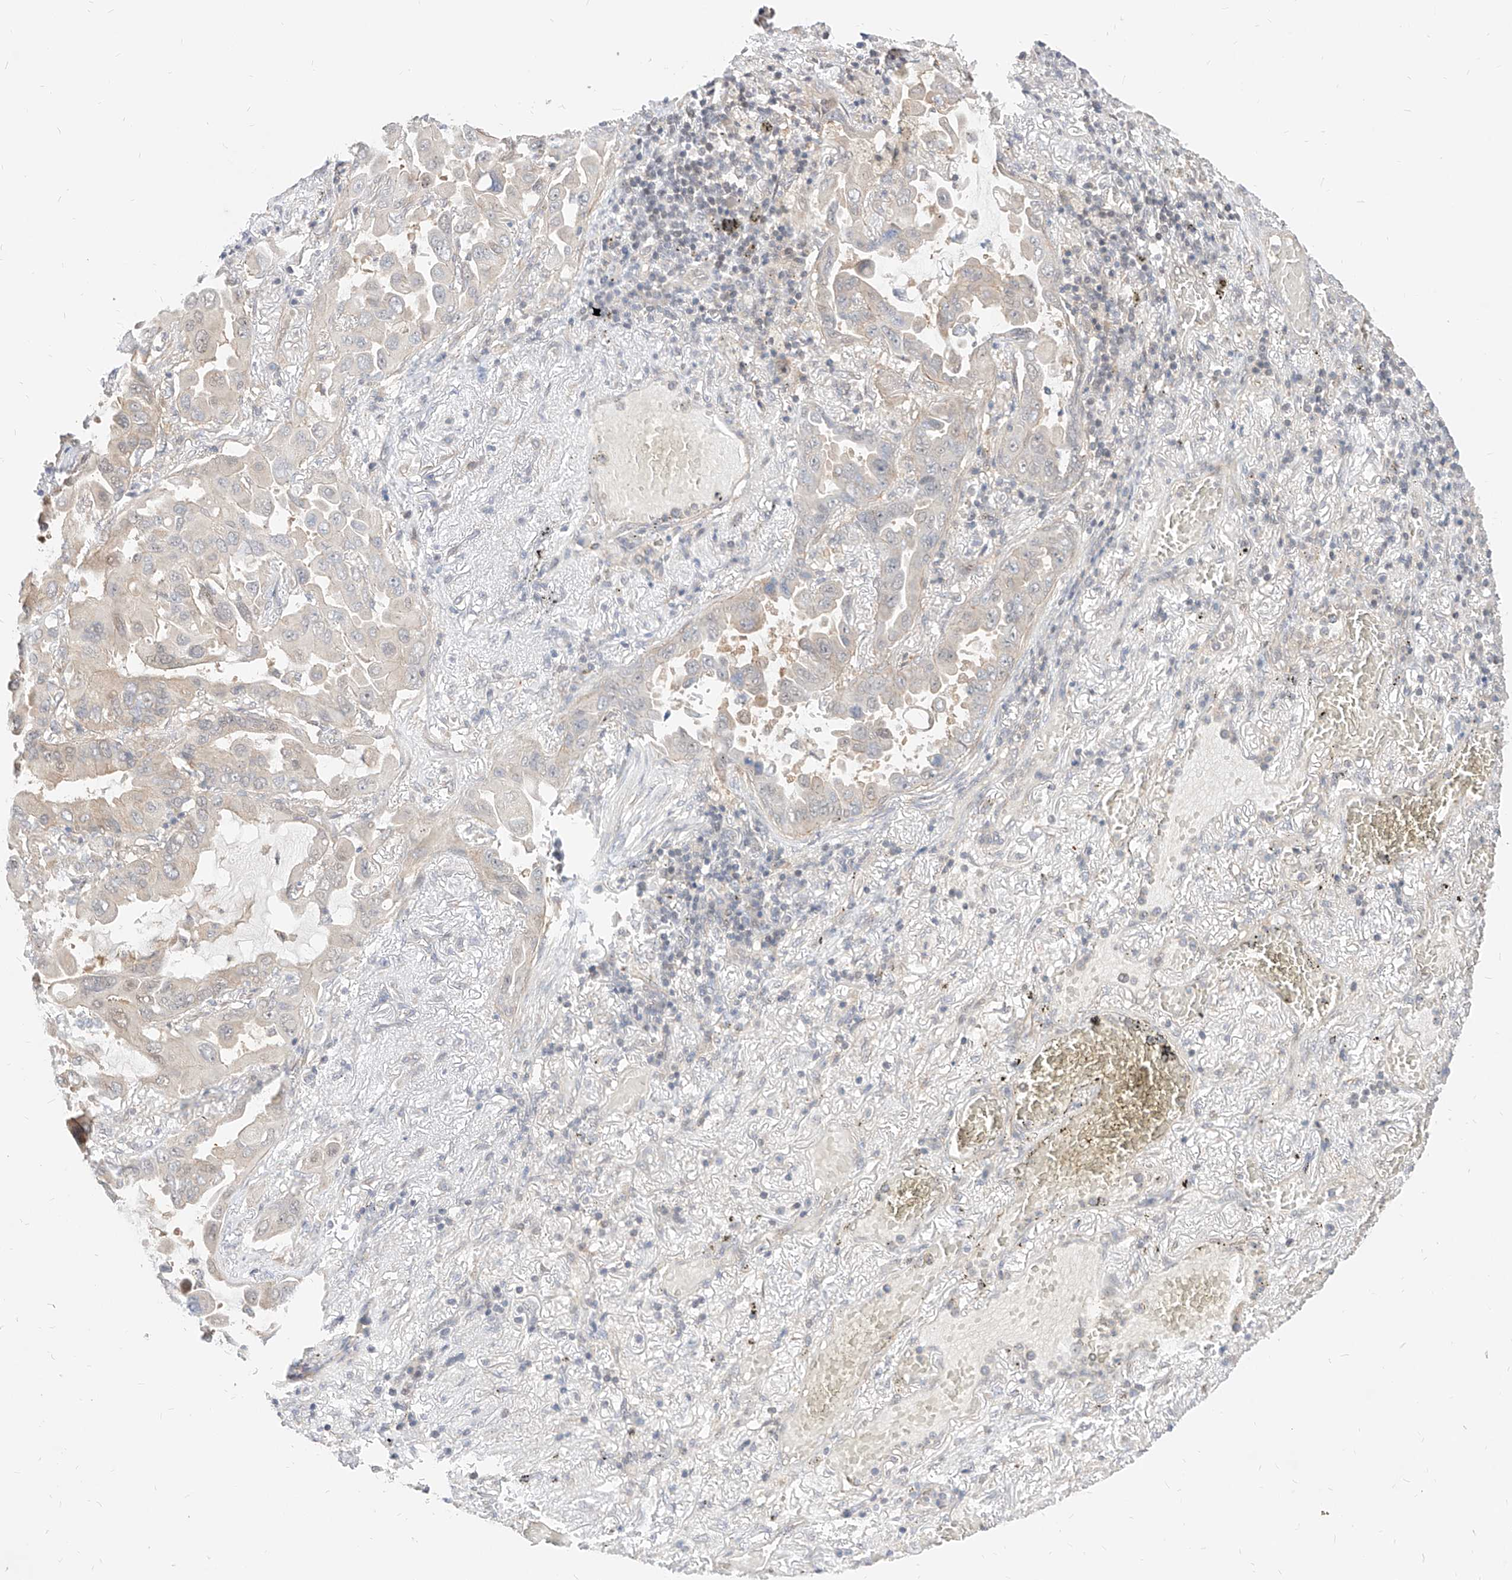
{"staining": {"intensity": "negative", "quantity": "none", "location": "none"}, "tissue": "lung cancer", "cell_type": "Tumor cells", "image_type": "cancer", "snomed": [{"axis": "morphology", "description": "Adenocarcinoma, NOS"}, {"axis": "topography", "description": "Lung"}], "caption": "Tumor cells are negative for protein expression in human adenocarcinoma (lung).", "gene": "TSNAX", "patient": {"sex": "male", "age": 64}}